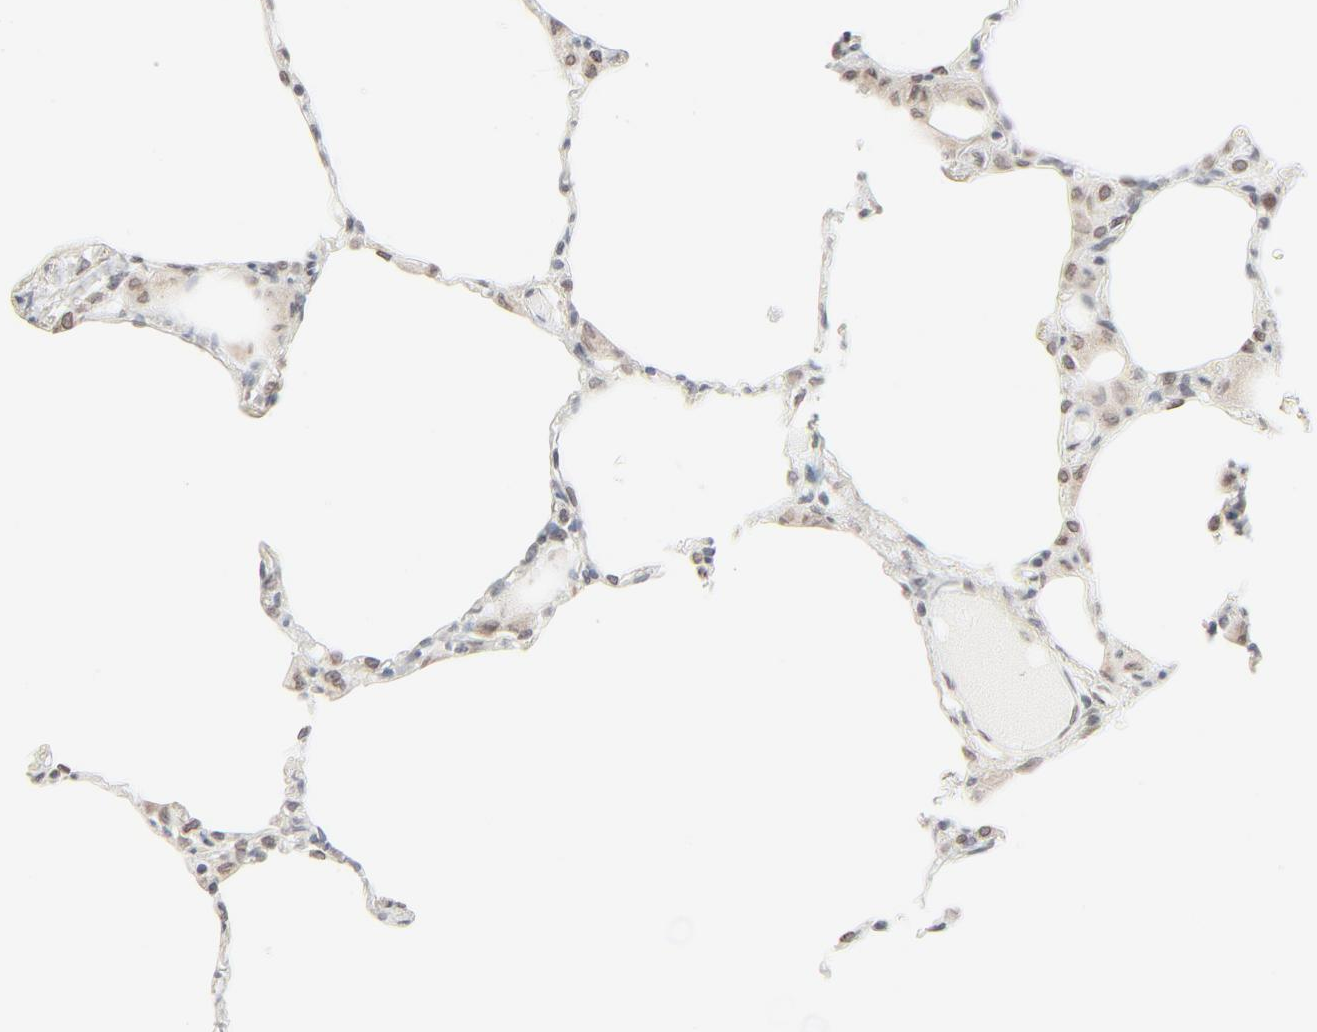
{"staining": {"intensity": "weak", "quantity": "<25%", "location": "cytoplasmic/membranous,nuclear"}, "tissue": "lung", "cell_type": "Alveolar cells", "image_type": "normal", "snomed": [{"axis": "morphology", "description": "Normal tissue, NOS"}, {"axis": "topography", "description": "Lung"}], "caption": "Immunohistochemical staining of benign lung shows no significant expression in alveolar cells.", "gene": "MAD1L1", "patient": {"sex": "female", "age": 49}}